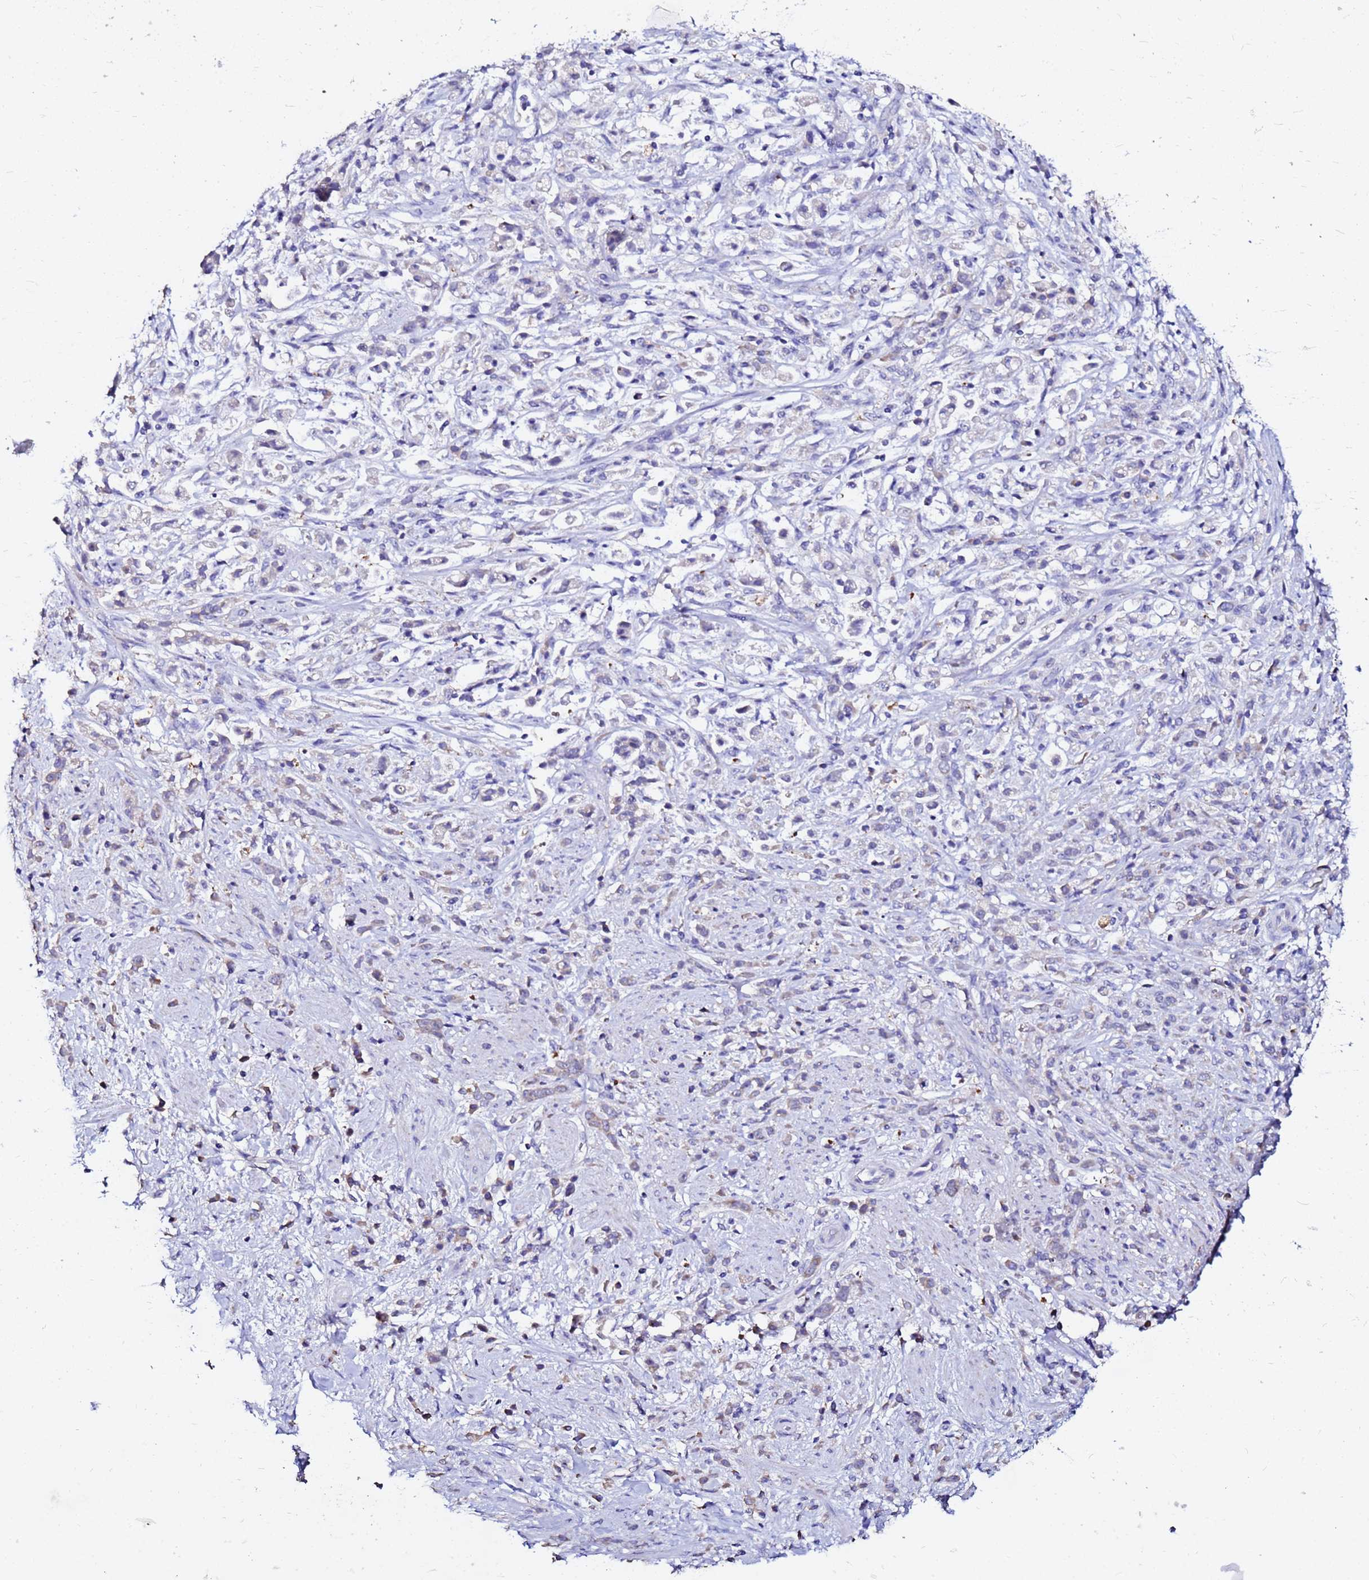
{"staining": {"intensity": "negative", "quantity": "none", "location": "none"}, "tissue": "stomach cancer", "cell_type": "Tumor cells", "image_type": "cancer", "snomed": [{"axis": "morphology", "description": "Adenocarcinoma, NOS"}, {"axis": "topography", "description": "Stomach"}], "caption": "Stomach cancer (adenocarcinoma) was stained to show a protein in brown. There is no significant expression in tumor cells.", "gene": "FAM183A", "patient": {"sex": "female", "age": 60}}